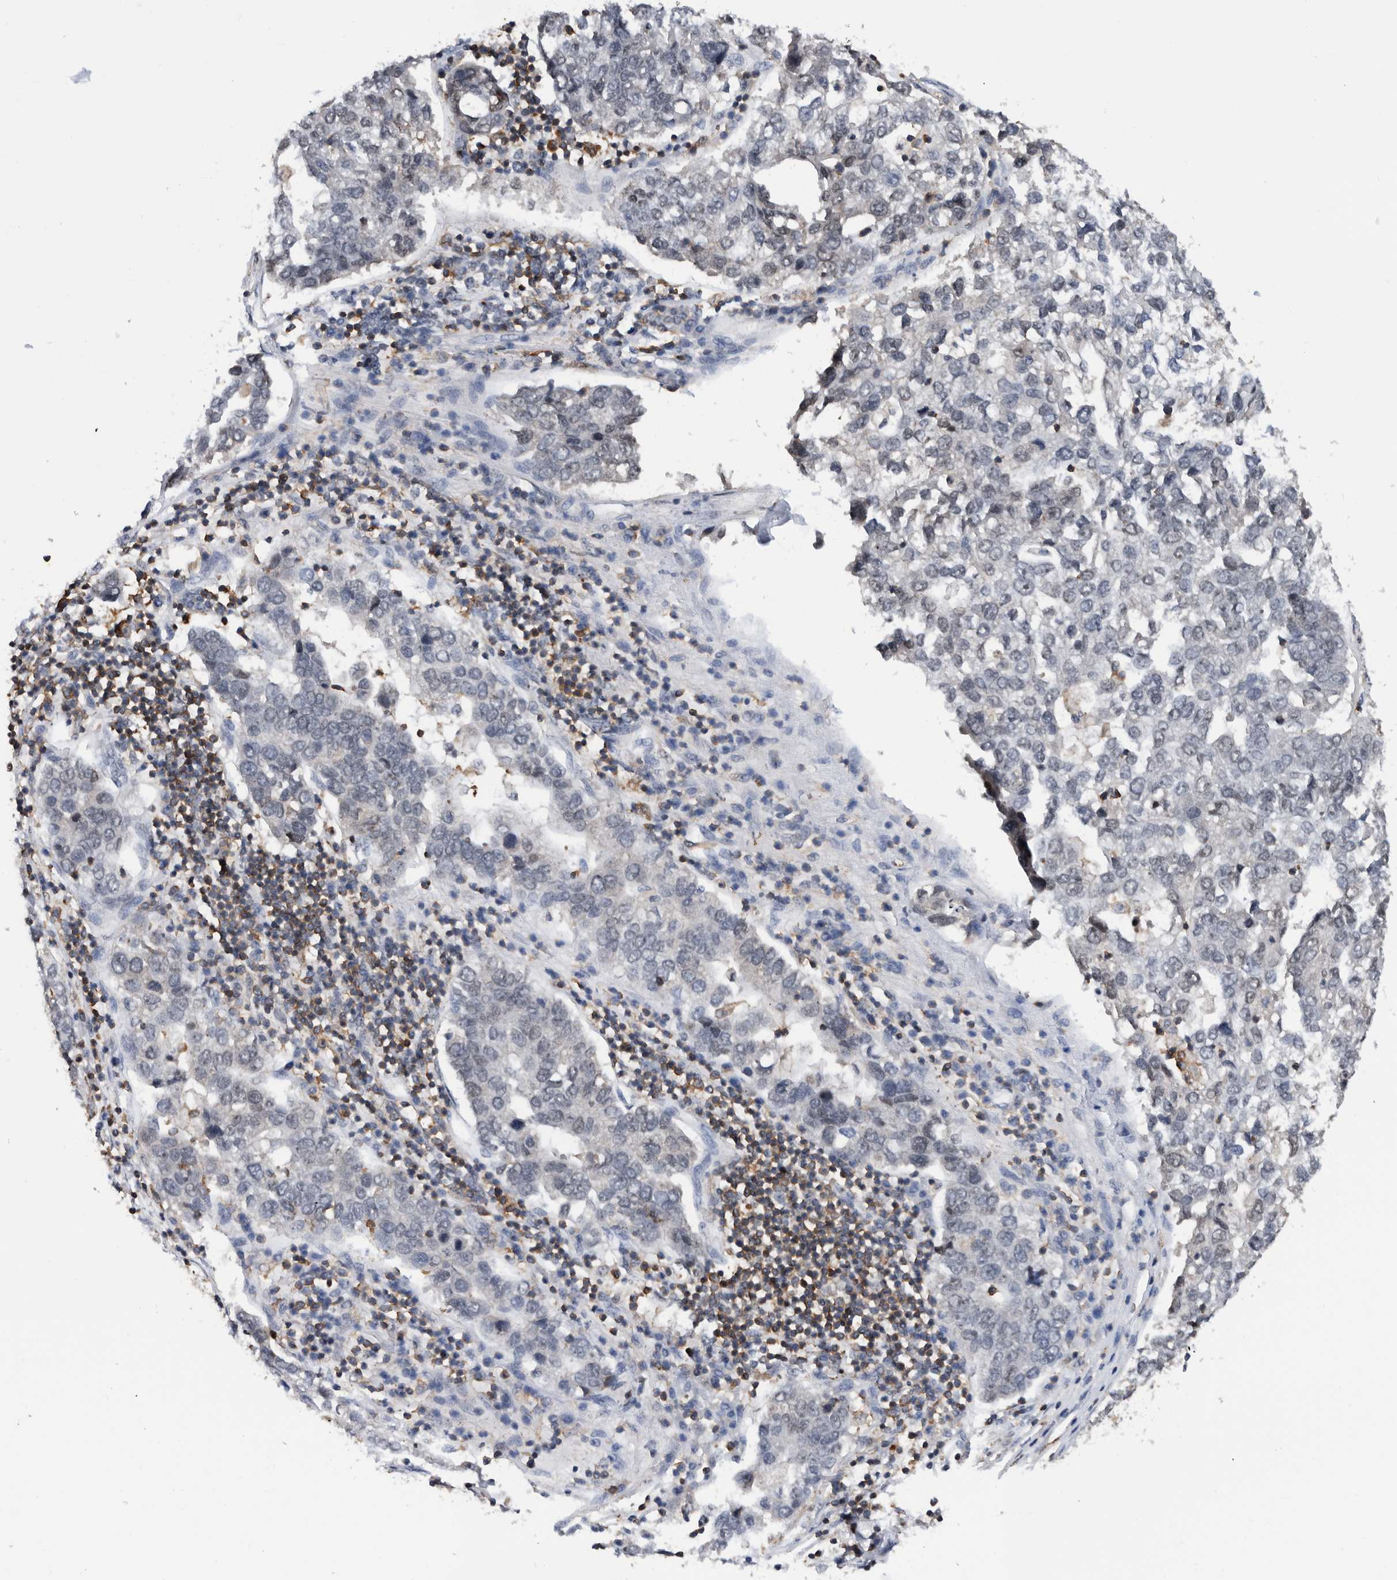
{"staining": {"intensity": "negative", "quantity": "none", "location": "none"}, "tissue": "pancreatic cancer", "cell_type": "Tumor cells", "image_type": "cancer", "snomed": [{"axis": "morphology", "description": "Adenocarcinoma, NOS"}, {"axis": "topography", "description": "Pancreas"}], "caption": "An immunohistochemistry histopathology image of adenocarcinoma (pancreatic) is shown. There is no staining in tumor cells of adenocarcinoma (pancreatic). (DAB (3,3'-diaminobenzidine) IHC, high magnification).", "gene": "ZNF260", "patient": {"sex": "female", "age": 61}}